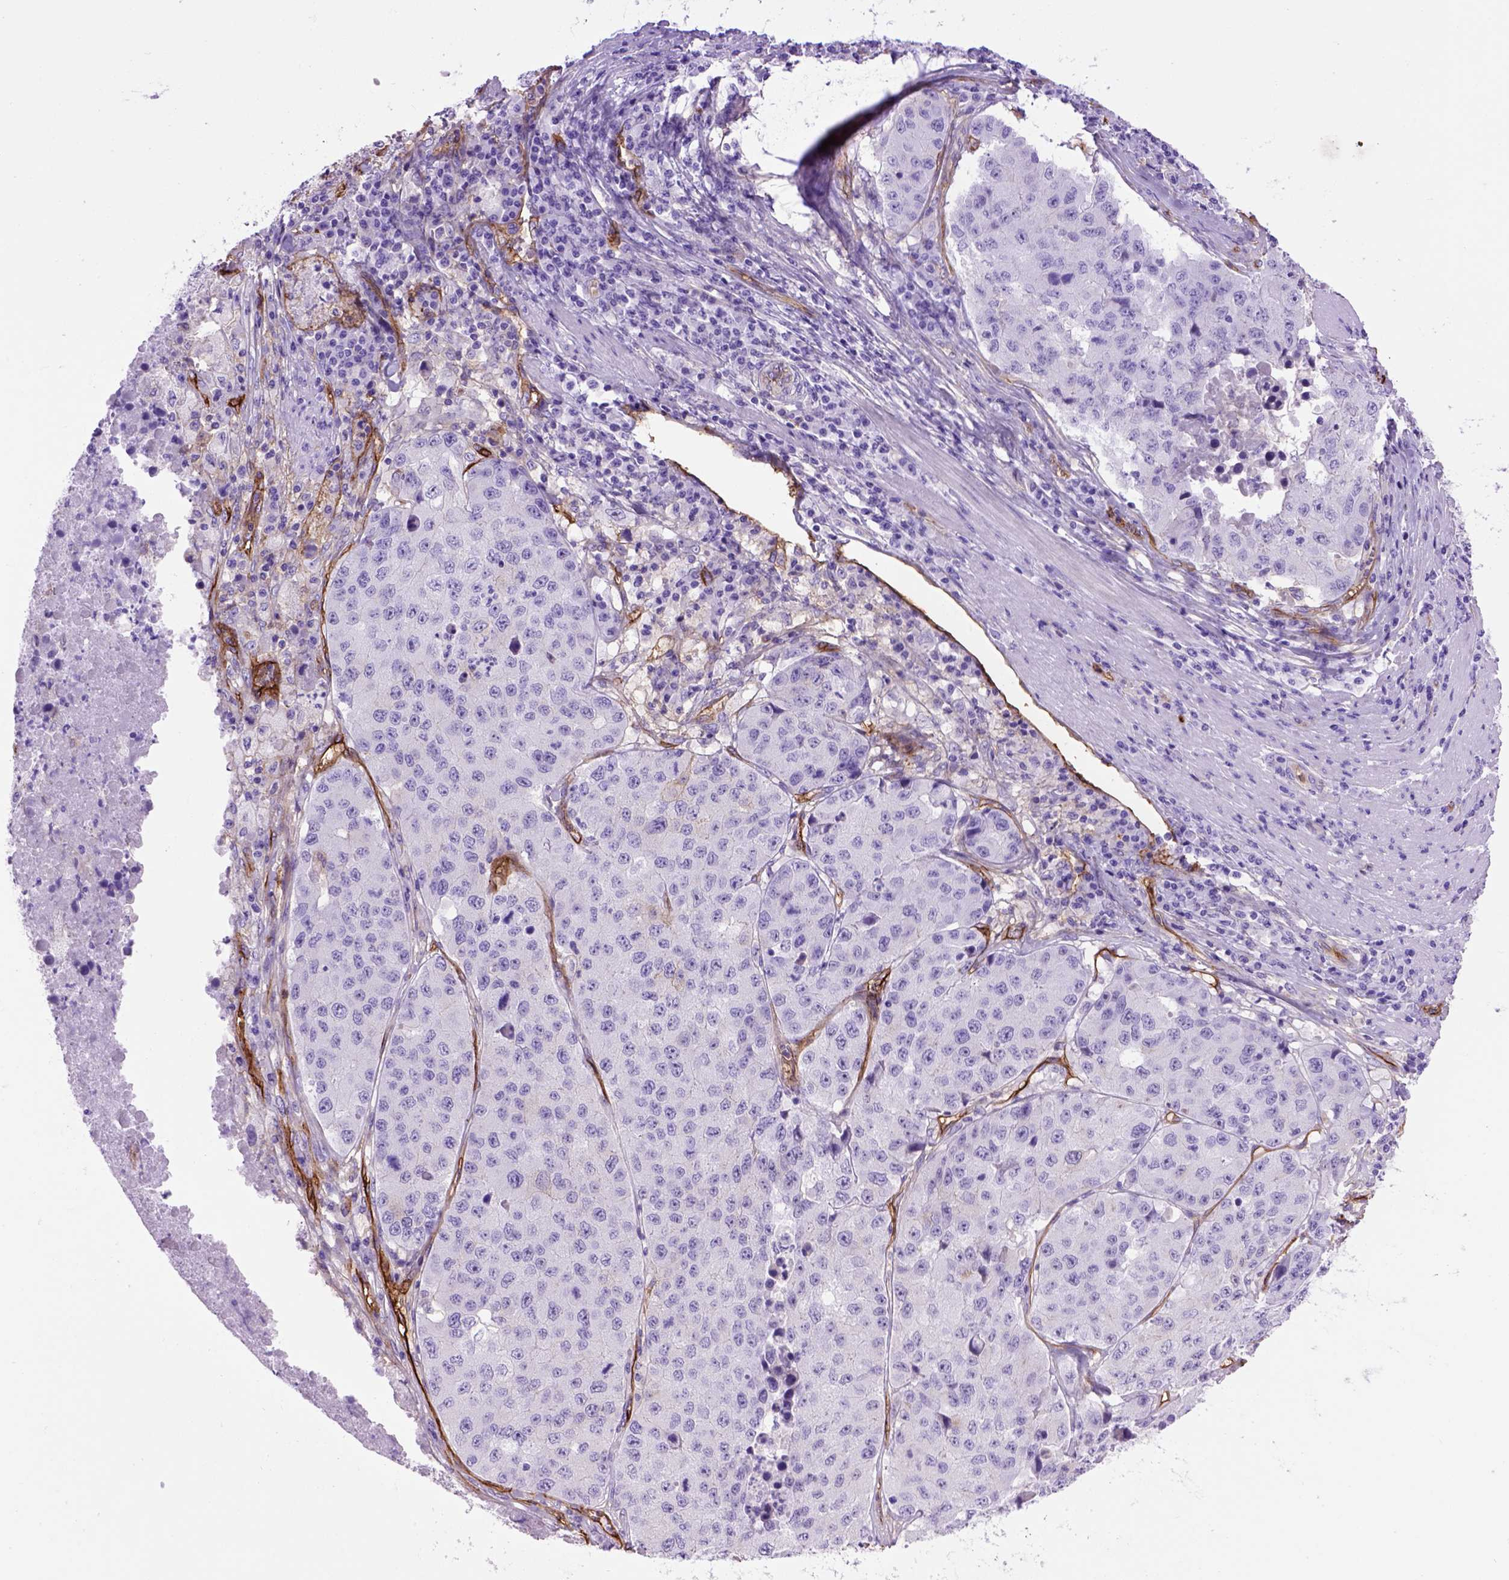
{"staining": {"intensity": "negative", "quantity": "none", "location": "none"}, "tissue": "stomach cancer", "cell_type": "Tumor cells", "image_type": "cancer", "snomed": [{"axis": "morphology", "description": "Adenocarcinoma, NOS"}, {"axis": "topography", "description": "Stomach"}], "caption": "This is an immunohistochemistry (IHC) image of human stomach cancer. There is no positivity in tumor cells.", "gene": "ENG", "patient": {"sex": "male", "age": 71}}